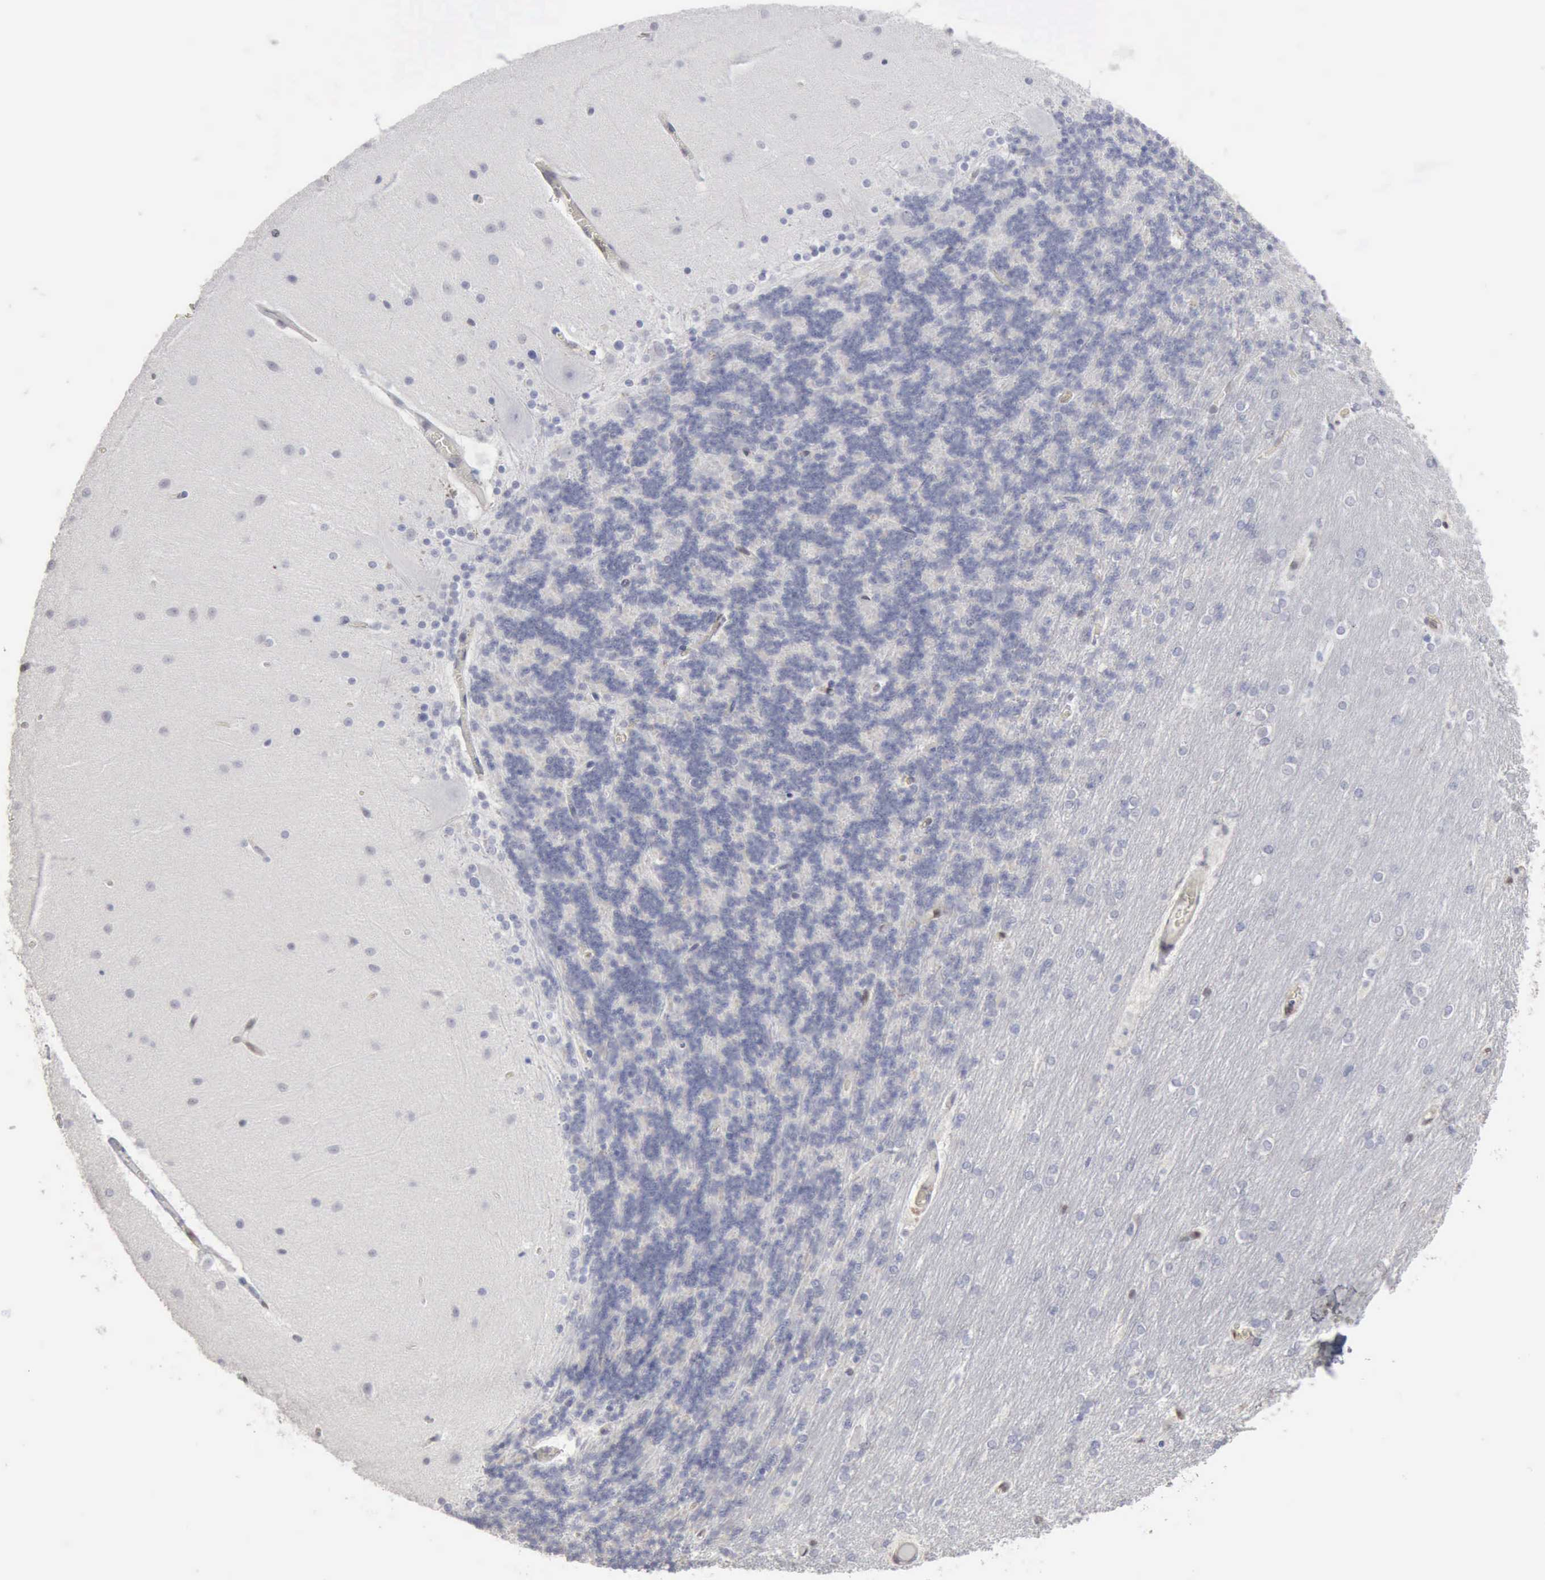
{"staining": {"intensity": "negative", "quantity": "none", "location": "none"}, "tissue": "cerebellum", "cell_type": "Cells in granular layer", "image_type": "normal", "snomed": [{"axis": "morphology", "description": "Normal tissue, NOS"}, {"axis": "topography", "description": "Cerebellum"}], "caption": "A high-resolution histopathology image shows immunohistochemistry staining of benign cerebellum, which exhibits no significant positivity in cells in granular layer.", "gene": "STAT1", "patient": {"sex": "female", "age": 54}}